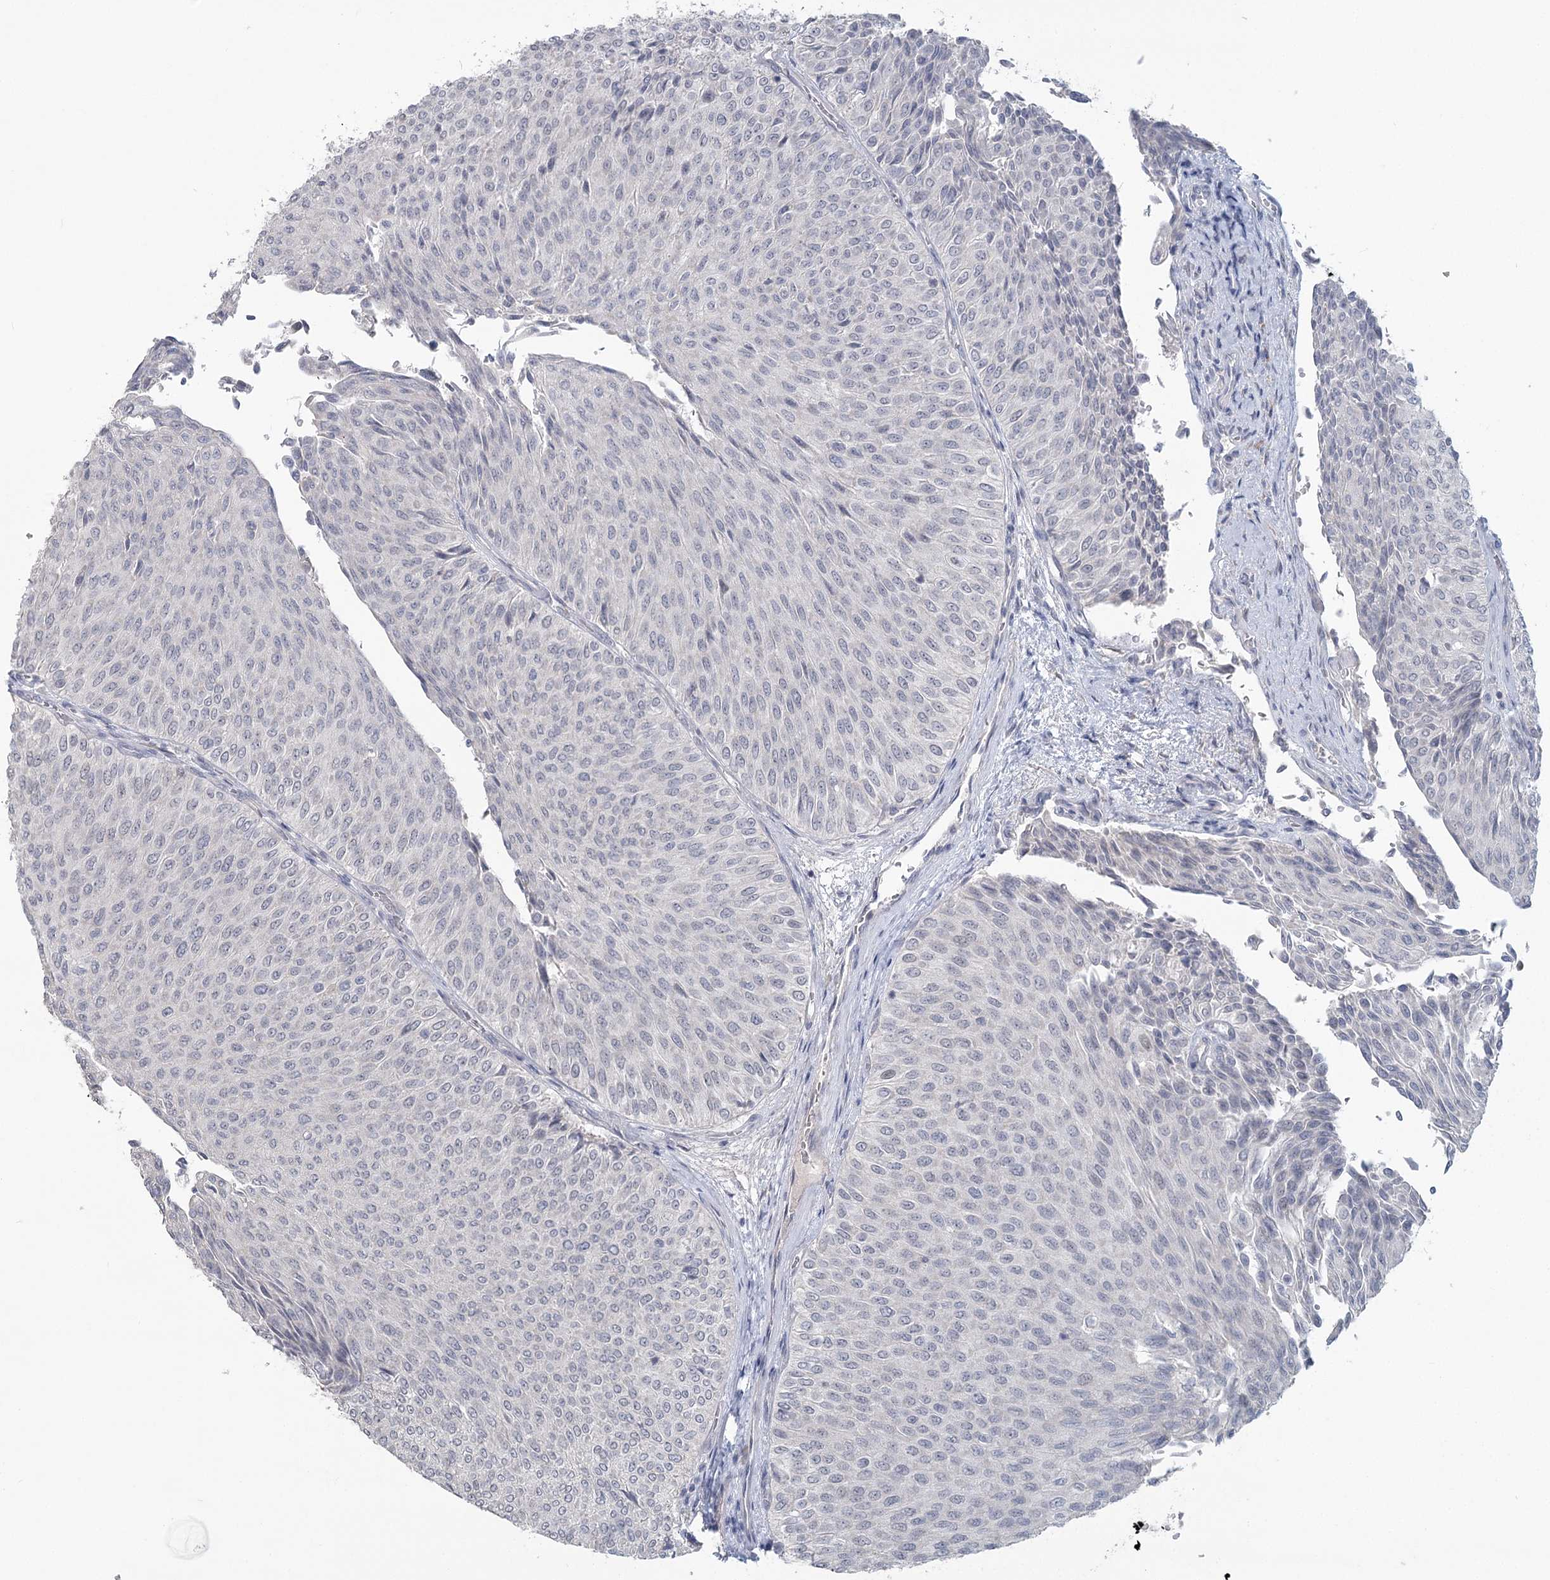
{"staining": {"intensity": "negative", "quantity": "none", "location": "none"}, "tissue": "urothelial cancer", "cell_type": "Tumor cells", "image_type": "cancer", "snomed": [{"axis": "morphology", "description": "Urothelial carcinoma, Low grade"}, {"axis": "topography", "description": "Urinary bladder"}], "caption": "Protein analysis of urothelial cancer displays no significant expression in tumor cells.", "gene": "SLC9A3", "patient": {"sex": "male", "age": 78}}